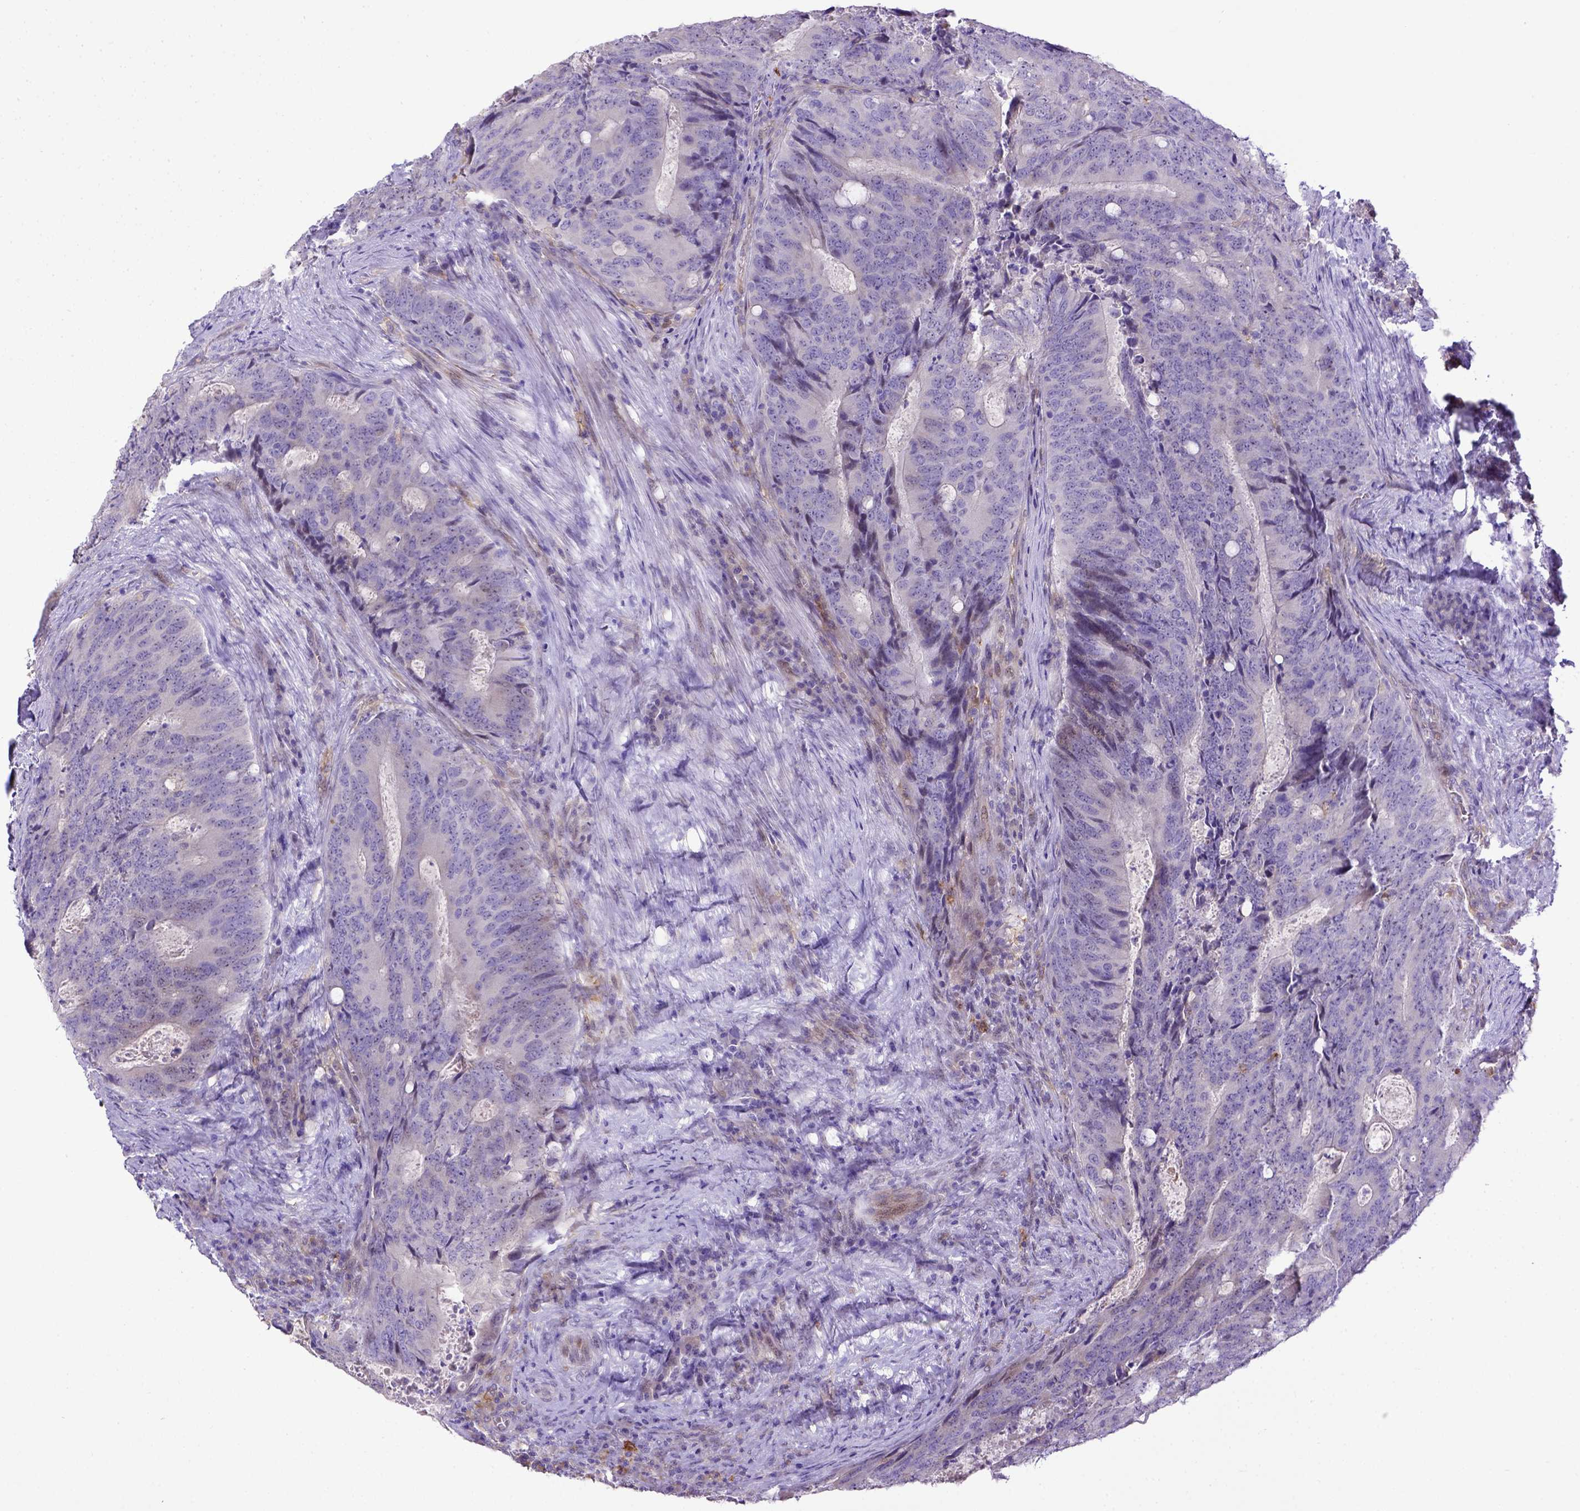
{"staining": {"intensity": "negative", "quantity": "none", "location": "none"}, "tissue": "colorectal cancer", "cell_type": "Tumor cells", "image_type": "cancer", "snomed": [{"axis": "morphology", "description": "Adenocarcinoma, NOS"}, {"axis": "topography", "description": "Colon"}], "caption": "An IHC histopathology image of colorectal cancer is shown. There is no staining in tumor cells of colorectal cancer.", "gene": "CD40", "patient": {"sex": "male", "age": 67}}